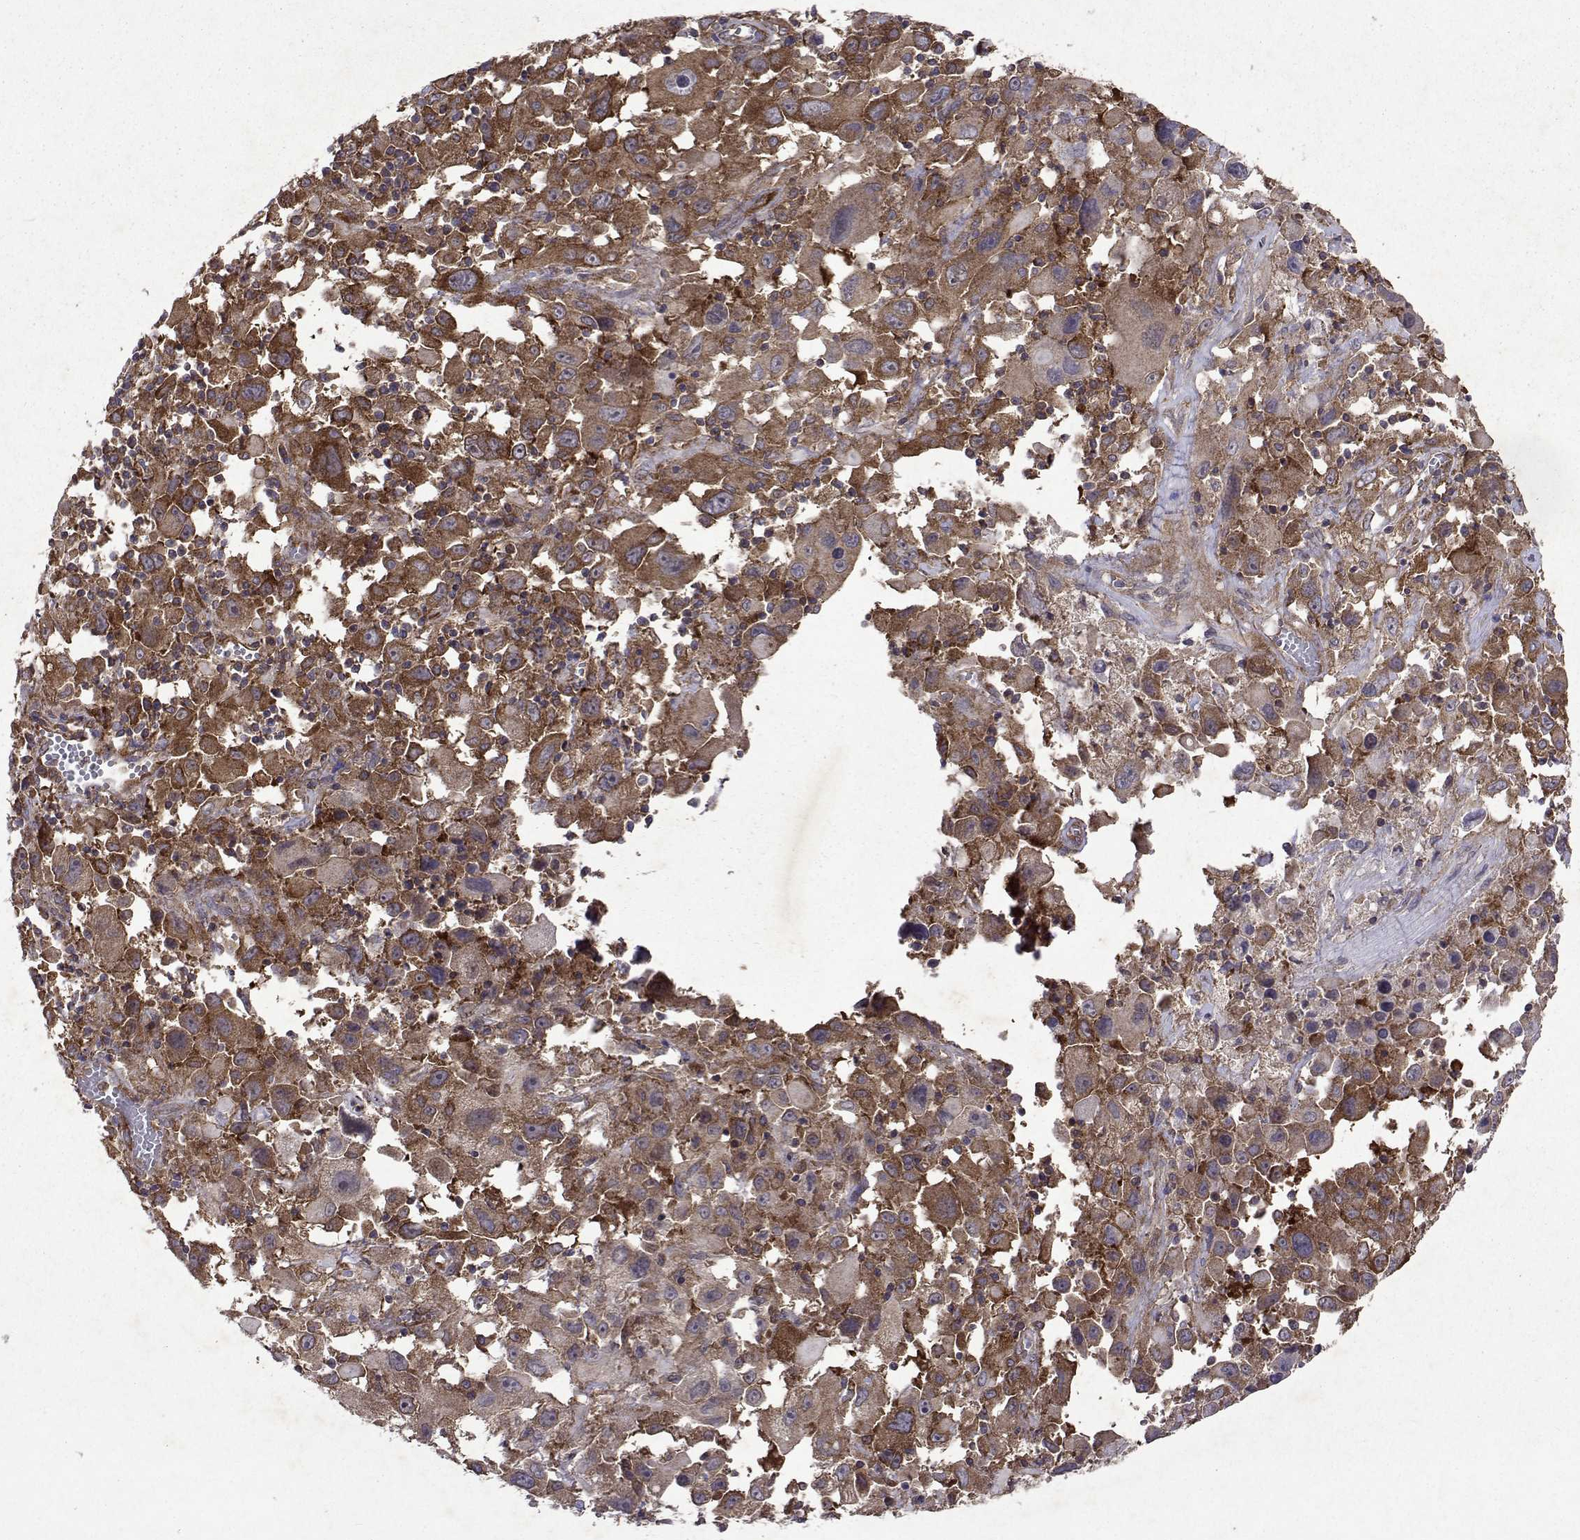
{"staining": {"intensity": "moderate", "quantity": ">75%", "location": "cytoplasmic/membranous"}, "tissue": "melanoma", "cell_type": "Tumor cells", "image_type": "cancer", "snomed": [{"axis": "morphology", "description": "Malignant melanoma, Metastatic site"}, {"axis": "topography", "description": "Soft tissue"}], "caption": "The histopathology image reveals immunohistochemical staining of malignant melanoma (metastatic site). There is moderate cytoplasmic/membranous expression is identified in about >75% of tumor cells.", "gene": "TARBP2", "patient": {"sex": "male", "age": 50}}